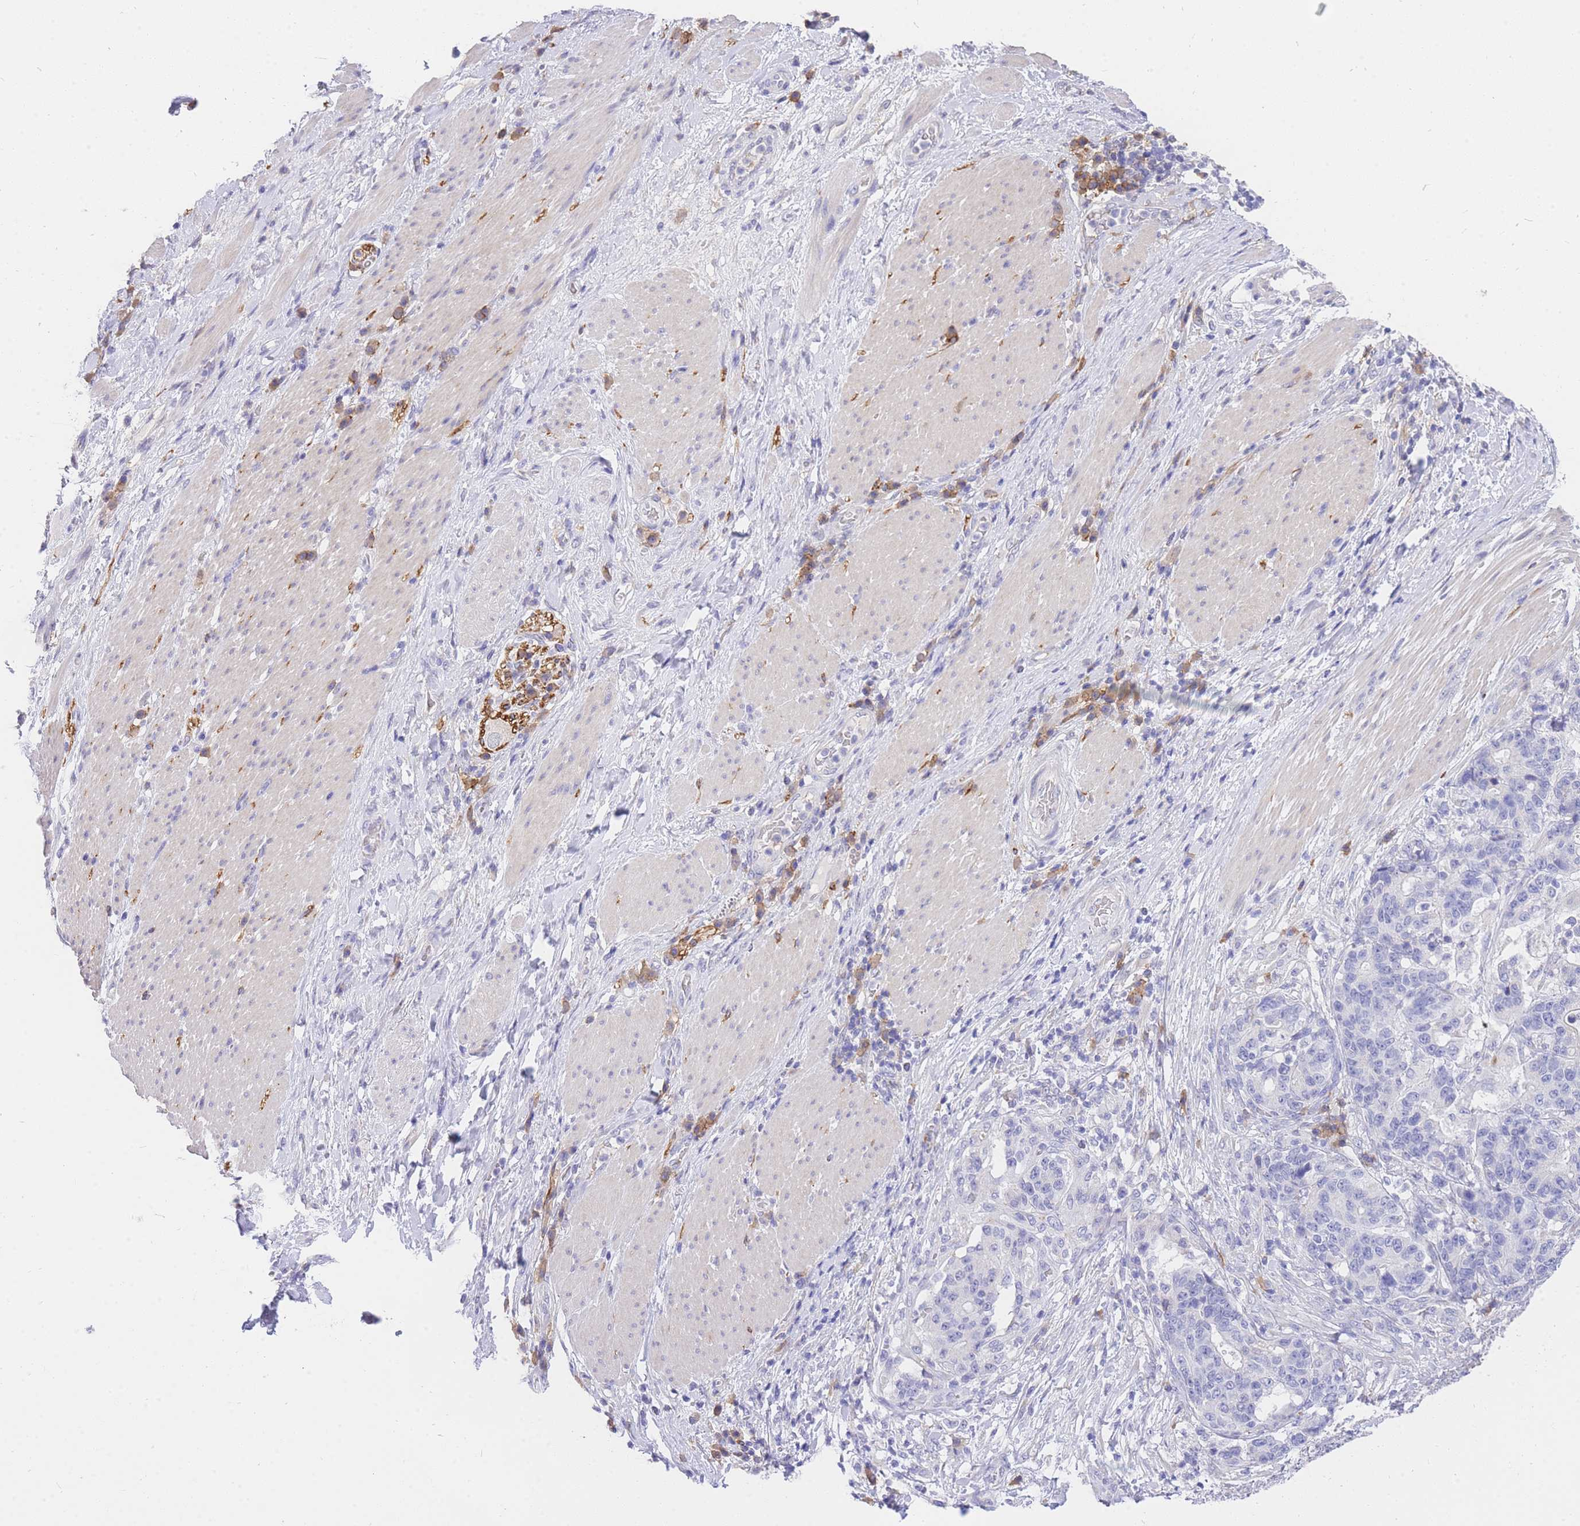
{"staining": {"intensity": "negative", "quantity": "none", "location": "none"}, "tissue": "stomach cancer", "cell_type": "Tumor cells", "image_type": "cancer", "snomed": [{"axis": "morphology", "description": "Normal tissue, NOS"}, {"axis": "morphology", "description": "Adenocarcinoma, NOS"}, {"axis": "topography", "description": "Stomach"}], "caption": "Tumor cells are negative for brown protein staining in stomach cancer.", "gene": "C2orf88", "patient": {"sex": "female", "age": 64}}